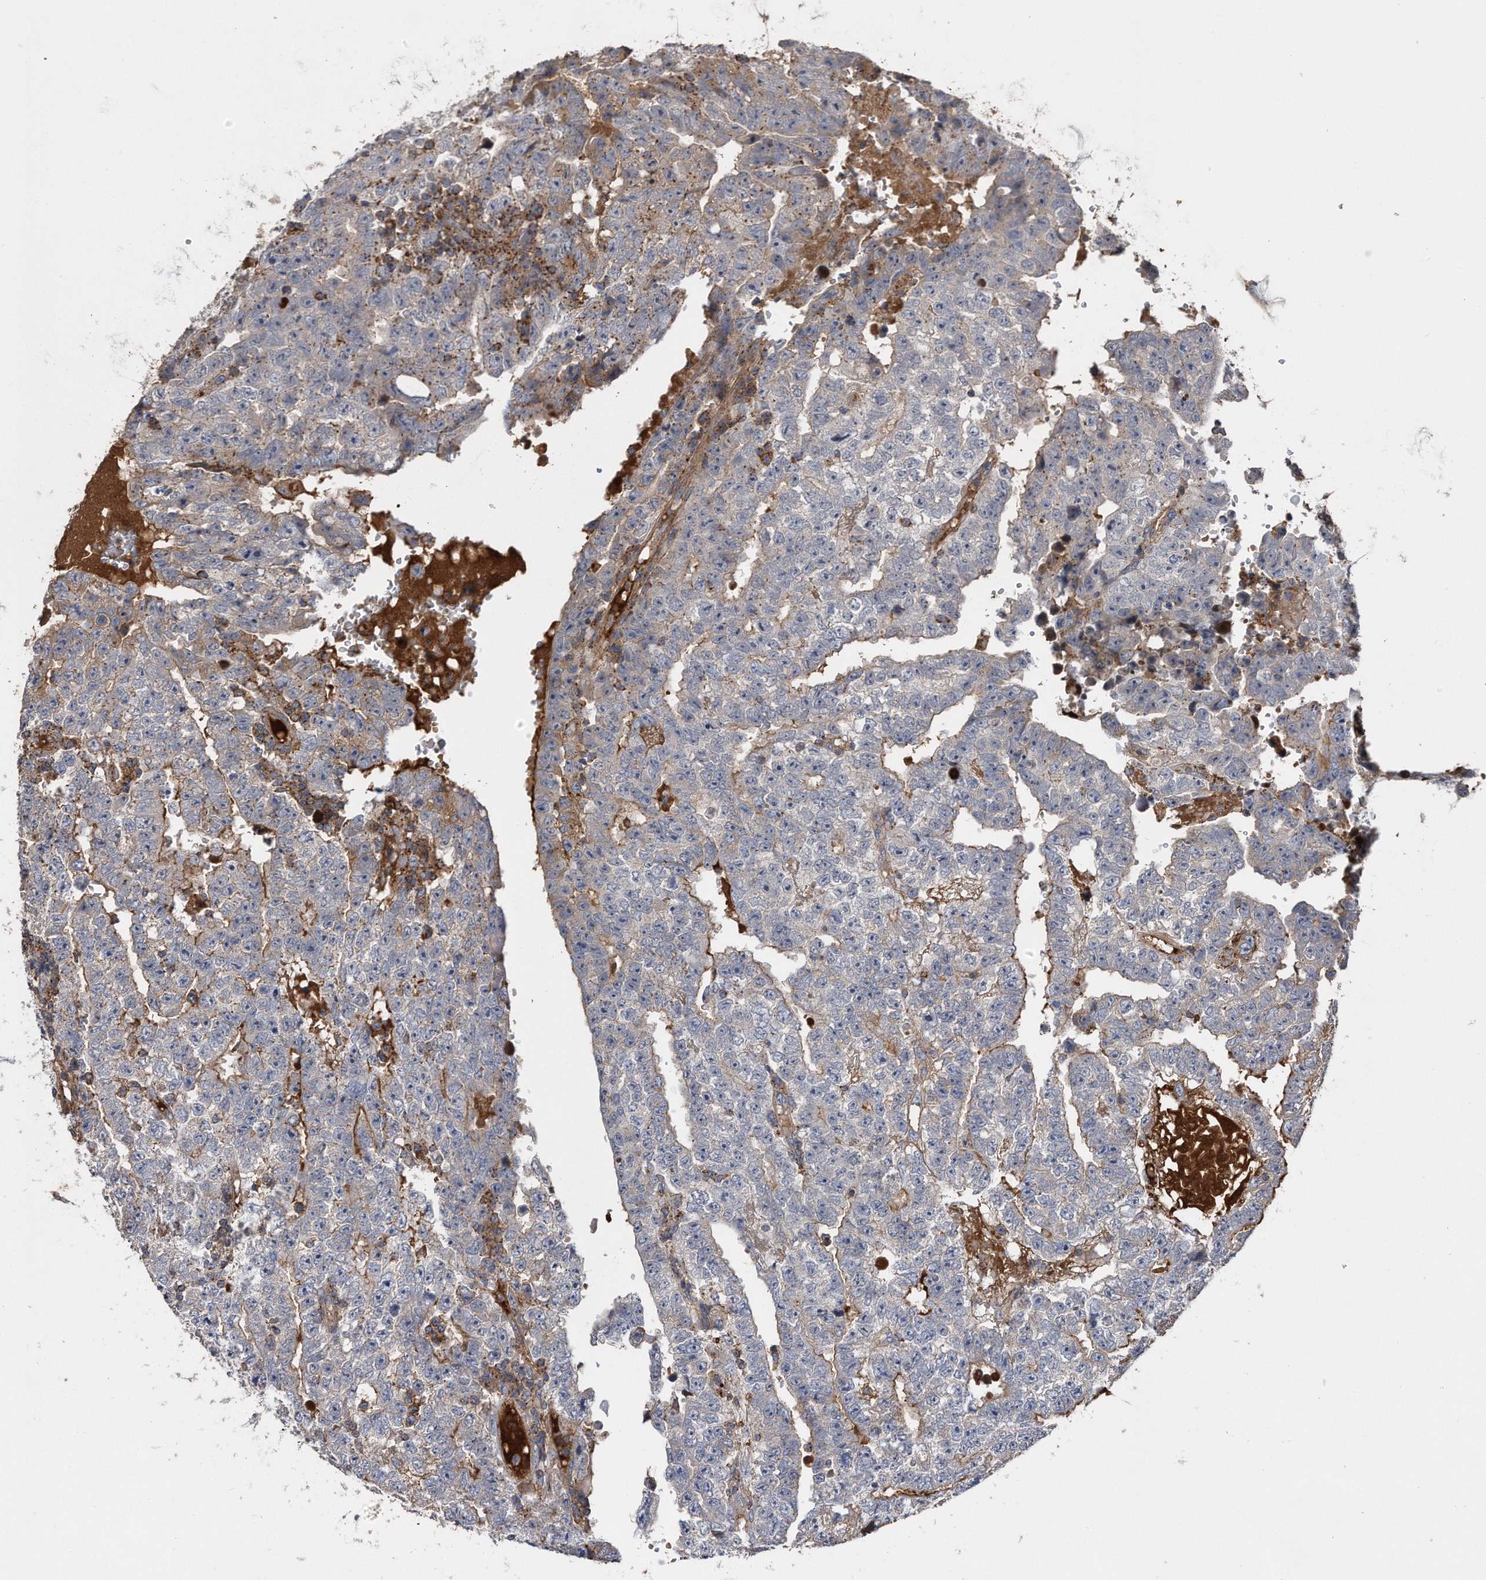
{"staining": {"intensity": "moderate", "quantity": "<25%", "location": "cytoplasmic/membranous"}, "tissue": "testis cancer", "cell_type": "Tumor cells", "image_type": "cancer", "snomed": [{"axis": "morphology", "description": "Carcinoma, Embryonal, NOS"}, {"axis": "topography", "description": "Testis"}], "caption": "A brown stain highlights moderate cytoplasmic/membranous staining of a protein in testis embryonal carcinoma tumor cells. The staining is performed using DAB (3,3'-diaminobenzidine) brown chromogen to label protein expression. The nuclei are counter-stained blue using hematoxylin.", "gene": "KCND3", "patient": {"sex": "male", "age": 25}}